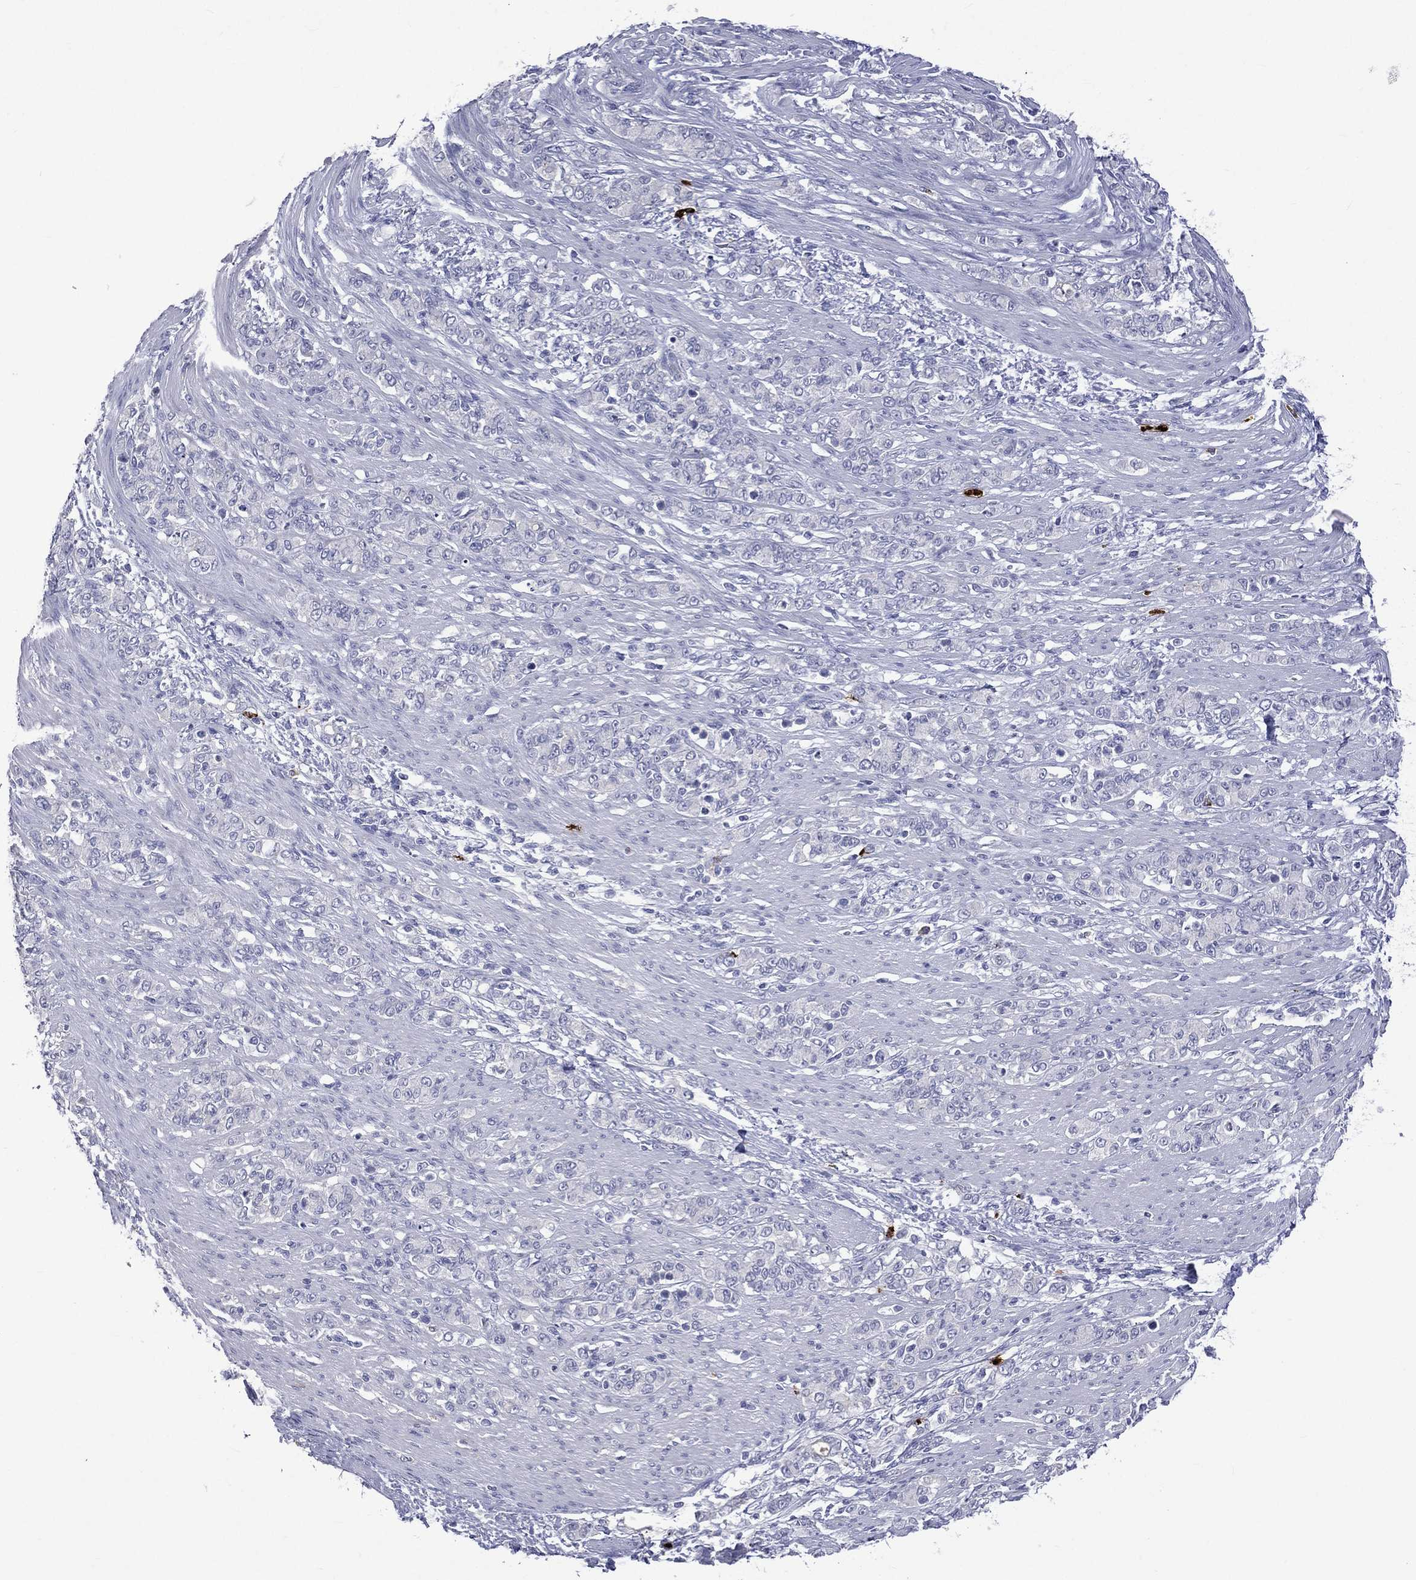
{"staining": {"intensity": "negative", "quantity": "none", "location": "none"}, "tissue": "stomach cancer", "cell_type": "Tumor cells", "image_type": "cancer", "snomed": [{"axis": "morphology", "description": "Normal tissue, NOS"}, {"axis": "morphology", "description": "Adenocarcinoma, NOS"}, {"axis": "topography", "description": "Stomach"}], "caption": "A photomicrograph of stomach adenocarcinoma stained for a protein reveals no brown staining in tumor cells.", "gene": "ELANE", "patient": {"sex": "female", "age": 79}}